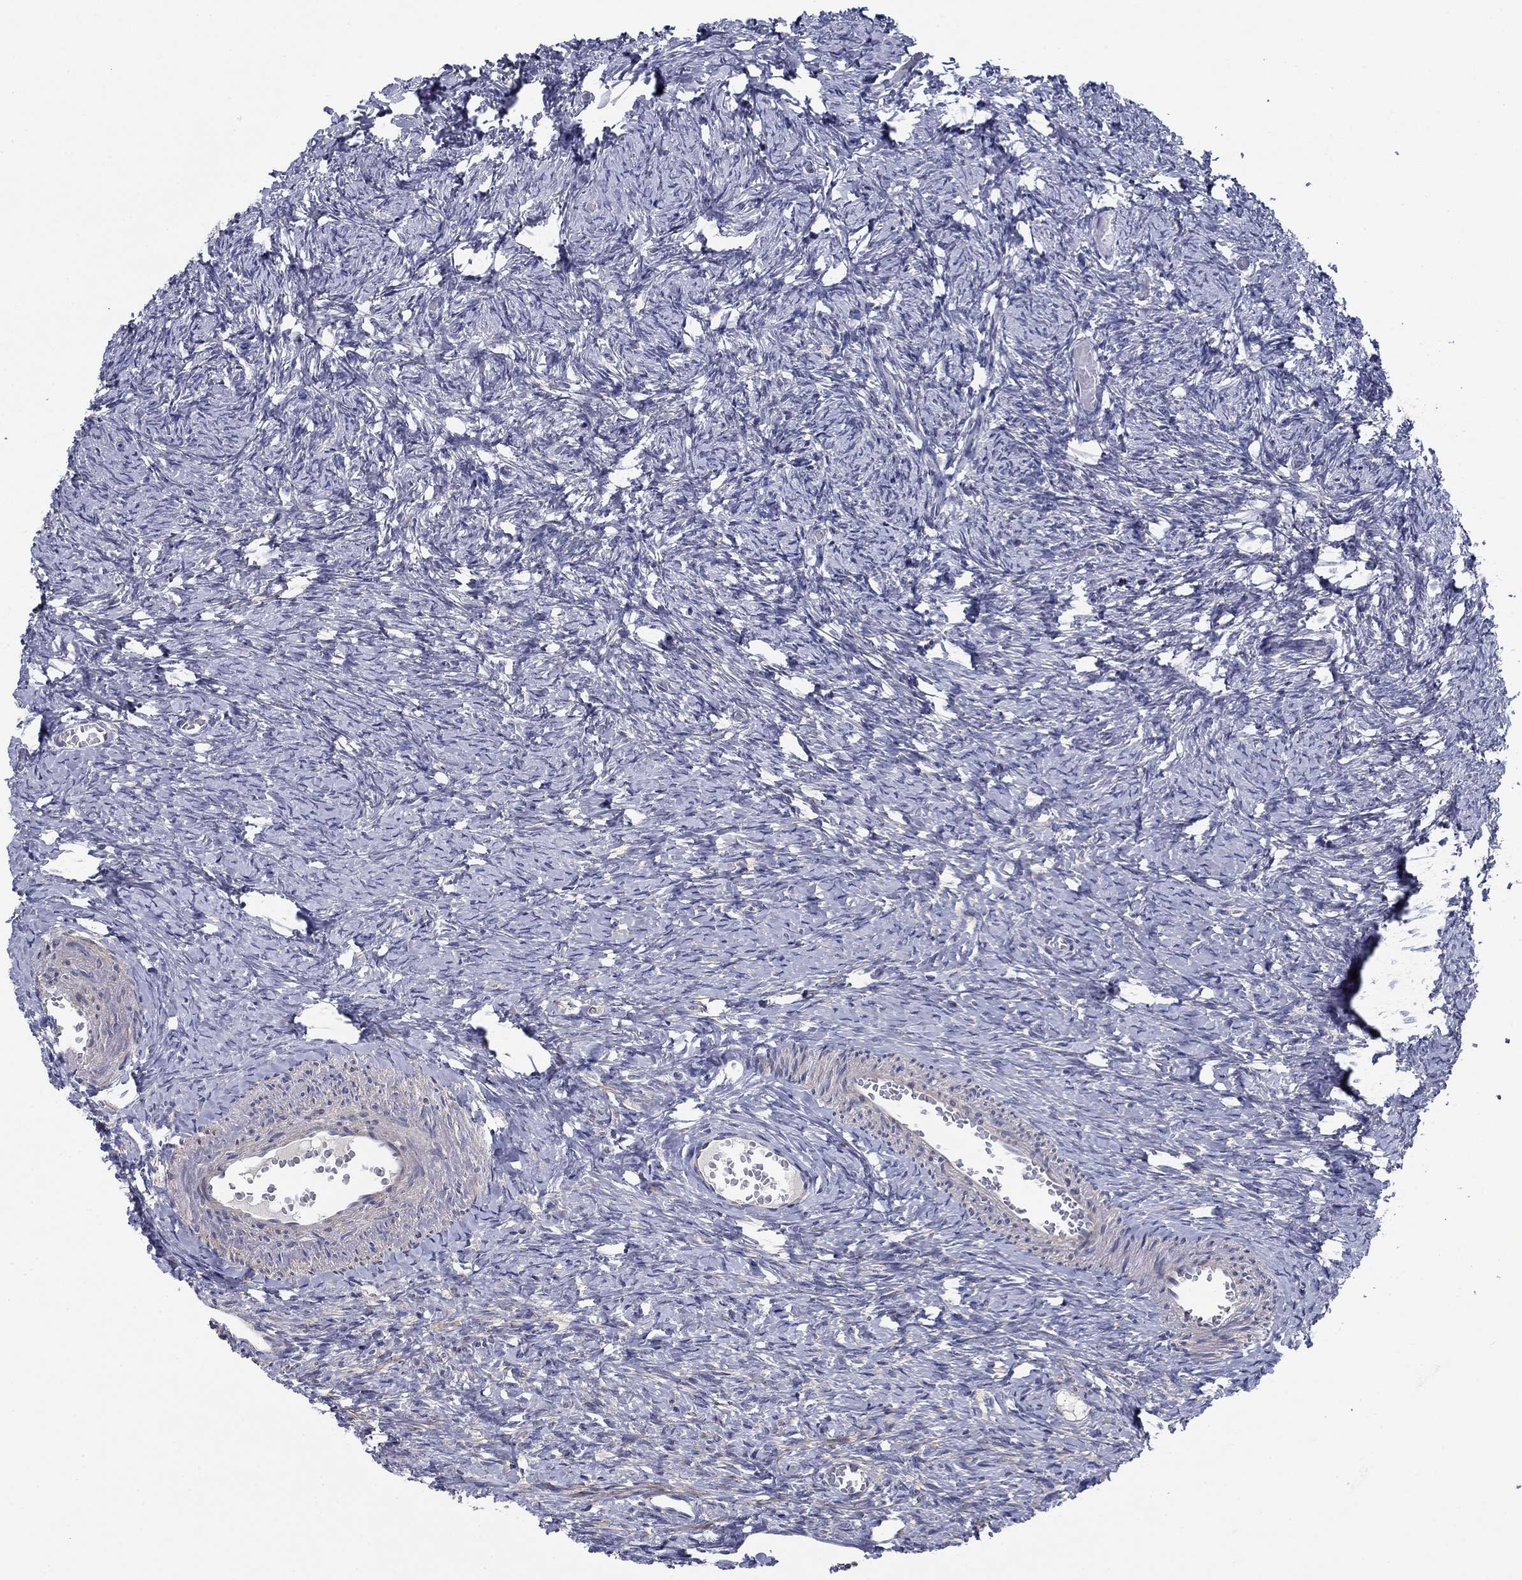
{"staining": {"intensity": "negative", "quantity": "none", "location": "none"}, "tissue": "ovary", "cell_type": "Ovarian stroma cells", "image_type": "normal", "snomed": [{"axis": "morphology", "description": "Normal tissue, NOS"}, {"axis": "topography", "description": "Ovary"}], "caption": "DAB immunohistochemical staining of unremarkable human ovary displays no significant expression in ovarian stroma cells.", "gene": "GRK7", "patient": {"sex": "female", "age": 39}}